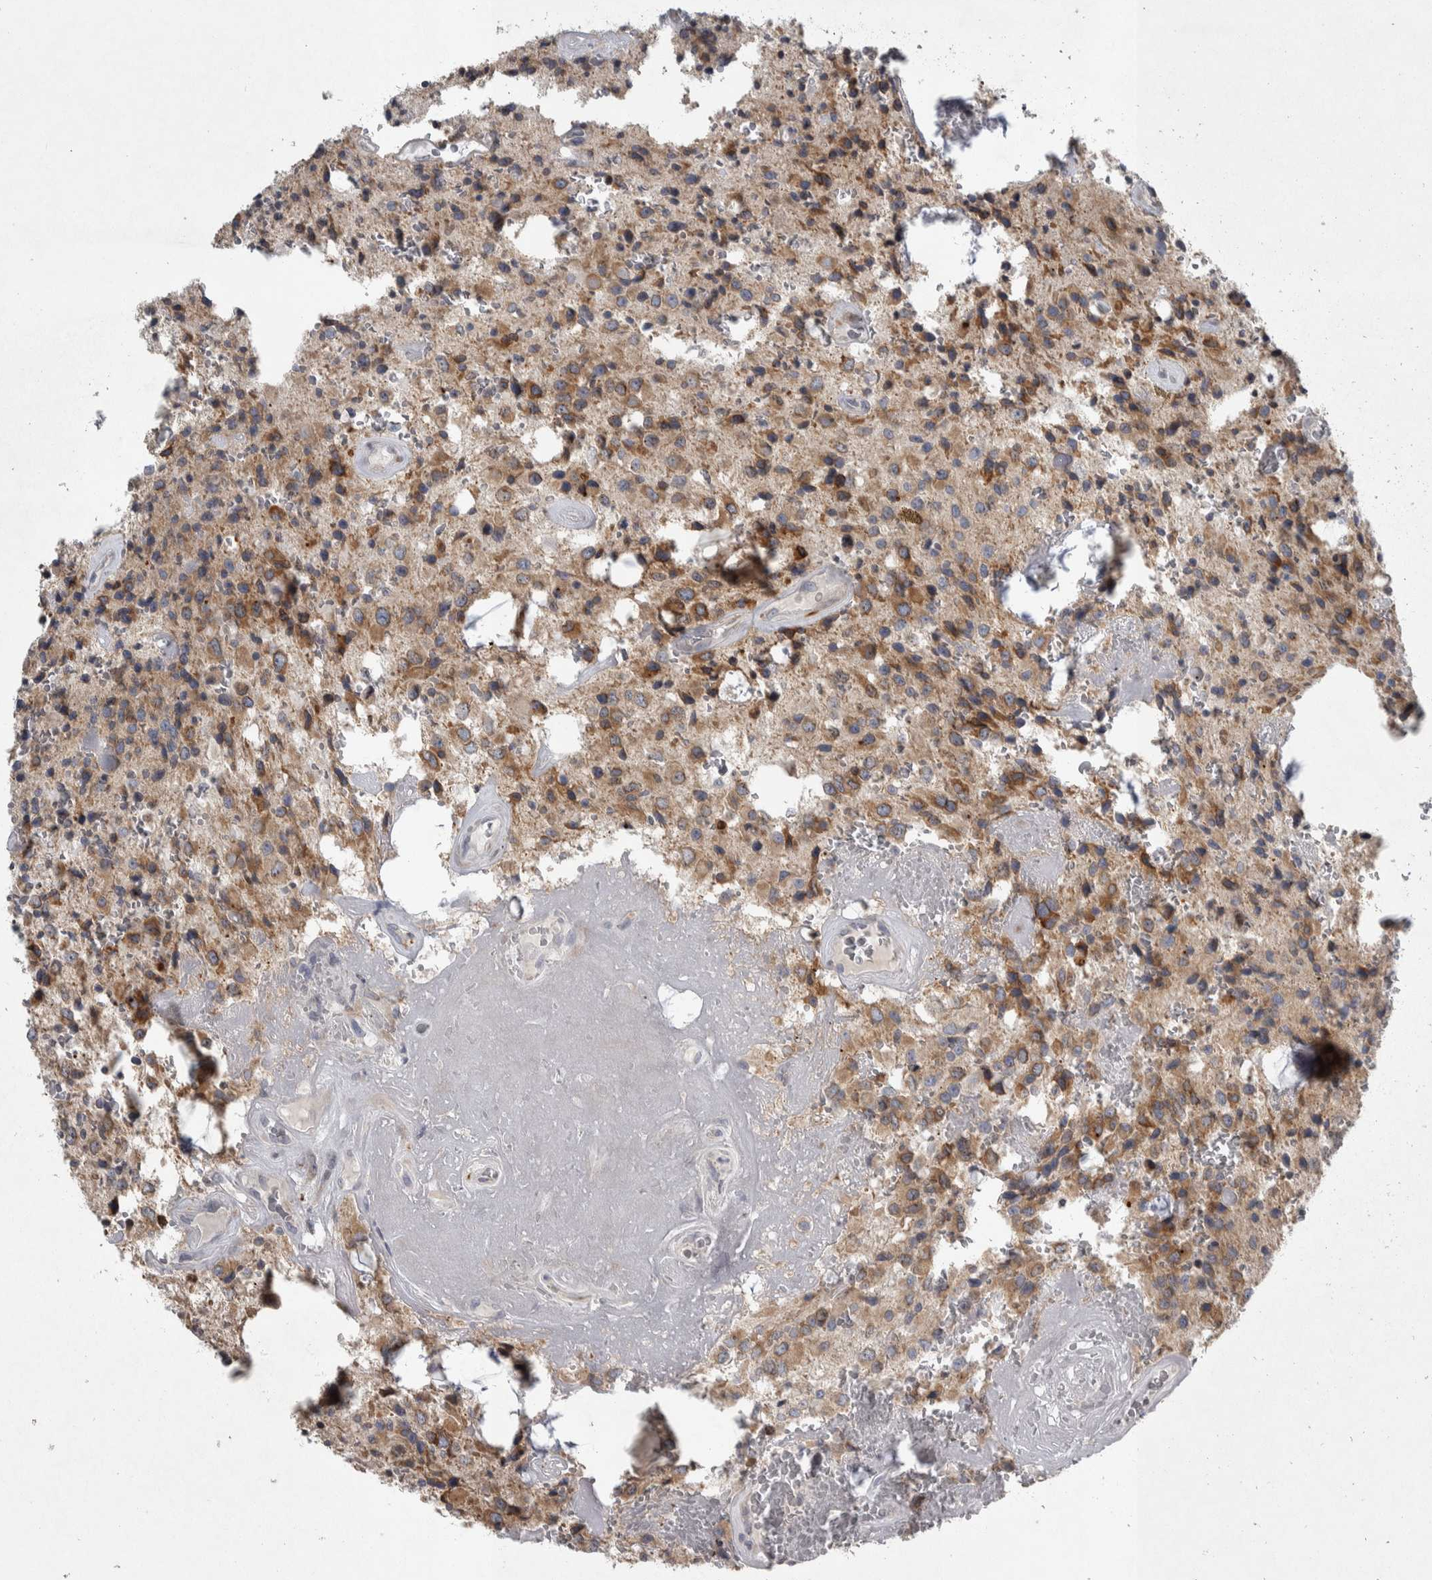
{"staining": {"intensity": "moderate", "quantity": ">75%", "location": "cytoplasmic/membranous"}, "tissue": "glioma", "cell_type": "Tumor cells", "image_type": "cancer", "snomed": [{"axis": "morphology", "description": "Glioma, malignant, Low grade"}, {"axis": "topography", "description": "Brain"}], "caption": "Brown immunohistochemical staining in human malignant low-grade glioma demonstrates moderate cytoplasmic/membranous expression in about >75% of tumor cells. The staining was performed using DAB, with brown indicating positive protein expression. Nuclei are stained blue with hematoxylin.", "gene": "SIGMAR1", "patient": {"sex": "male", "age": 58}}